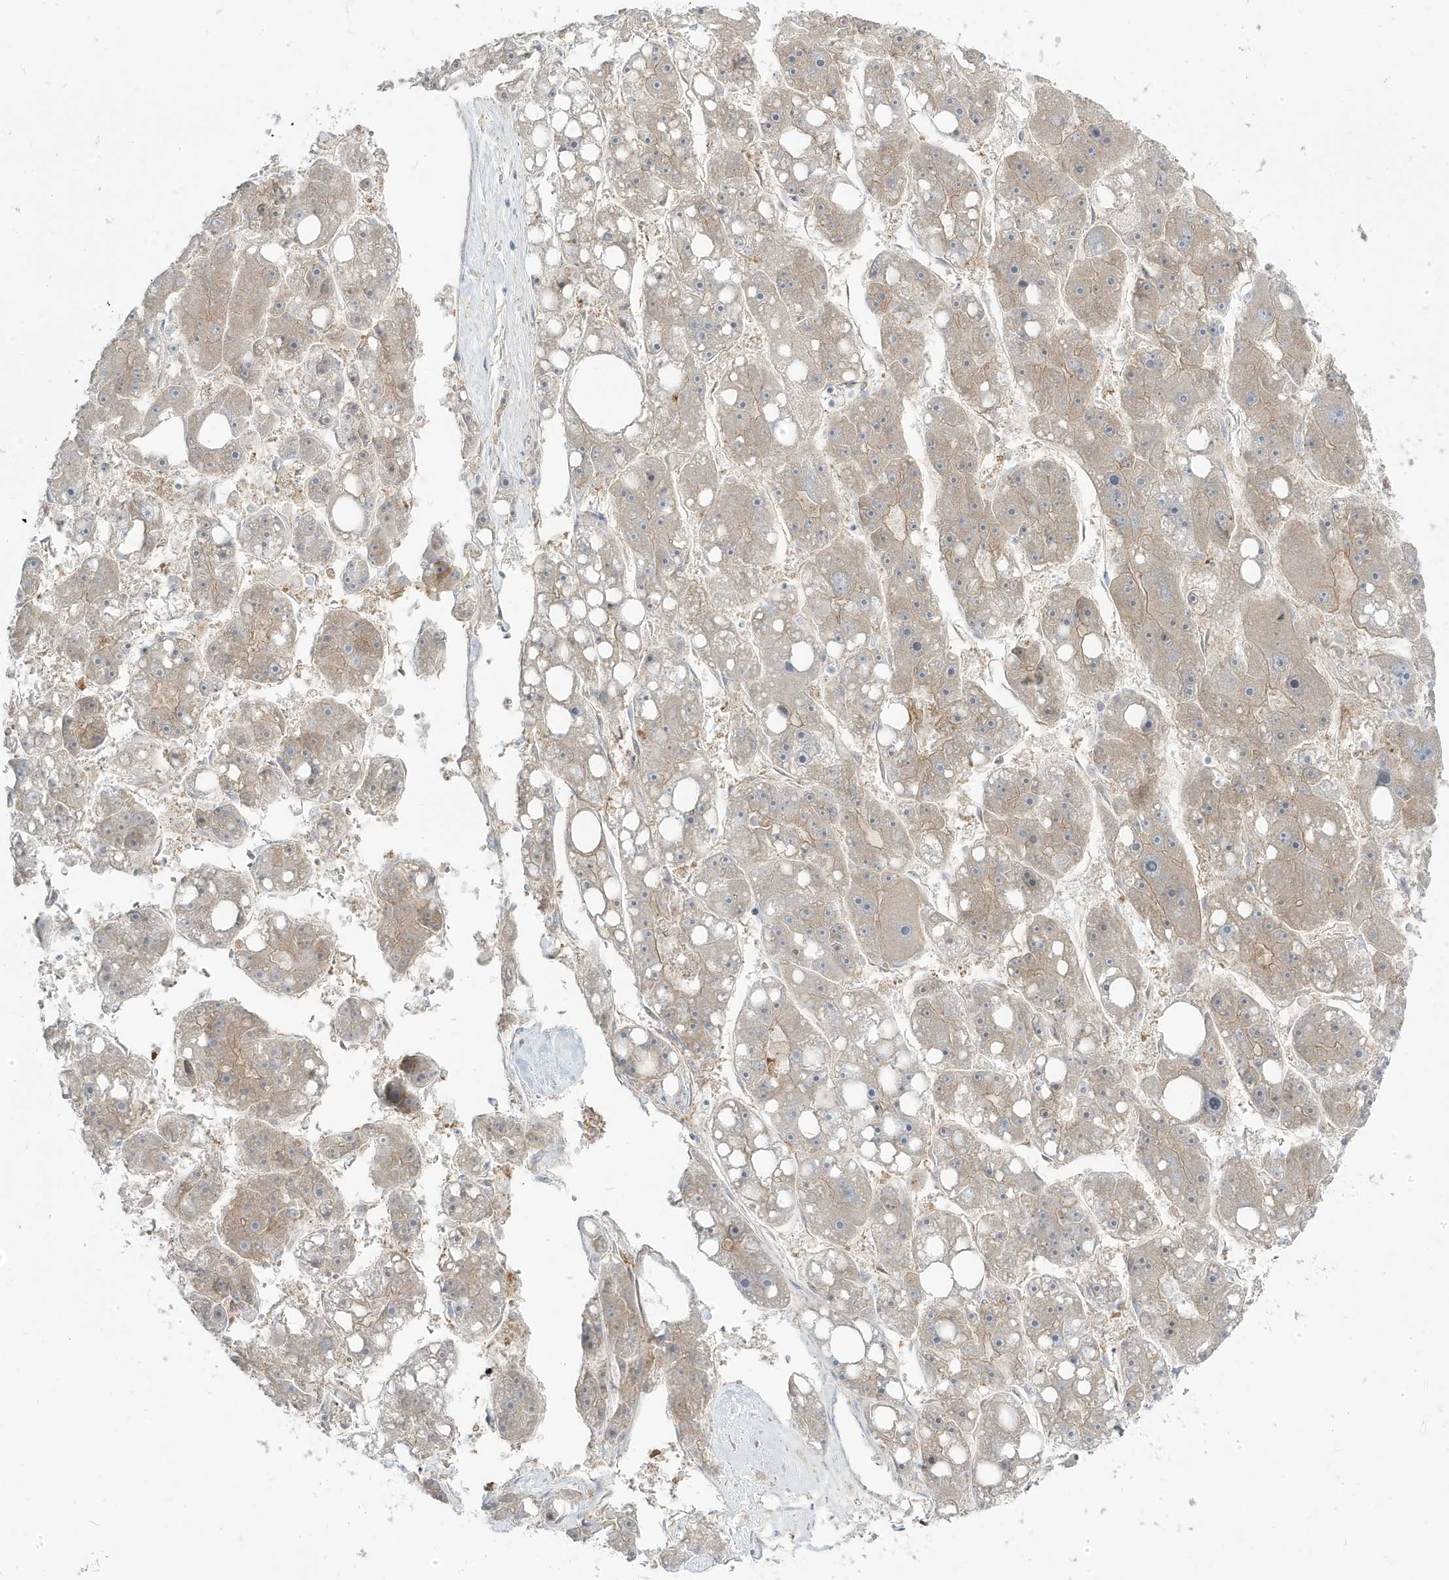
{"staining": {"intensity": "weak", "quantity": "<25%", "location": "cytoplasmic/membranous"}, "tissue": "liver cancer", "cell_type": "Tumor cells", "image_type": "cancer", "snomed": [{"axis": "morphology", "description": "Carcinoma, Hepatocellular, NOS"}, {"axis": "topography", "description": "Liver"}], "caption": "Histopathology image shows no significant protein staining in tumor cells of liver cancer (hepatocellular carcinoma). (DAB immunohistochemistry (IHC) visualized using brightfield microscopy, high magnification).", "gene": "STAM", "patient": {"sex": "female", "age": 61}}